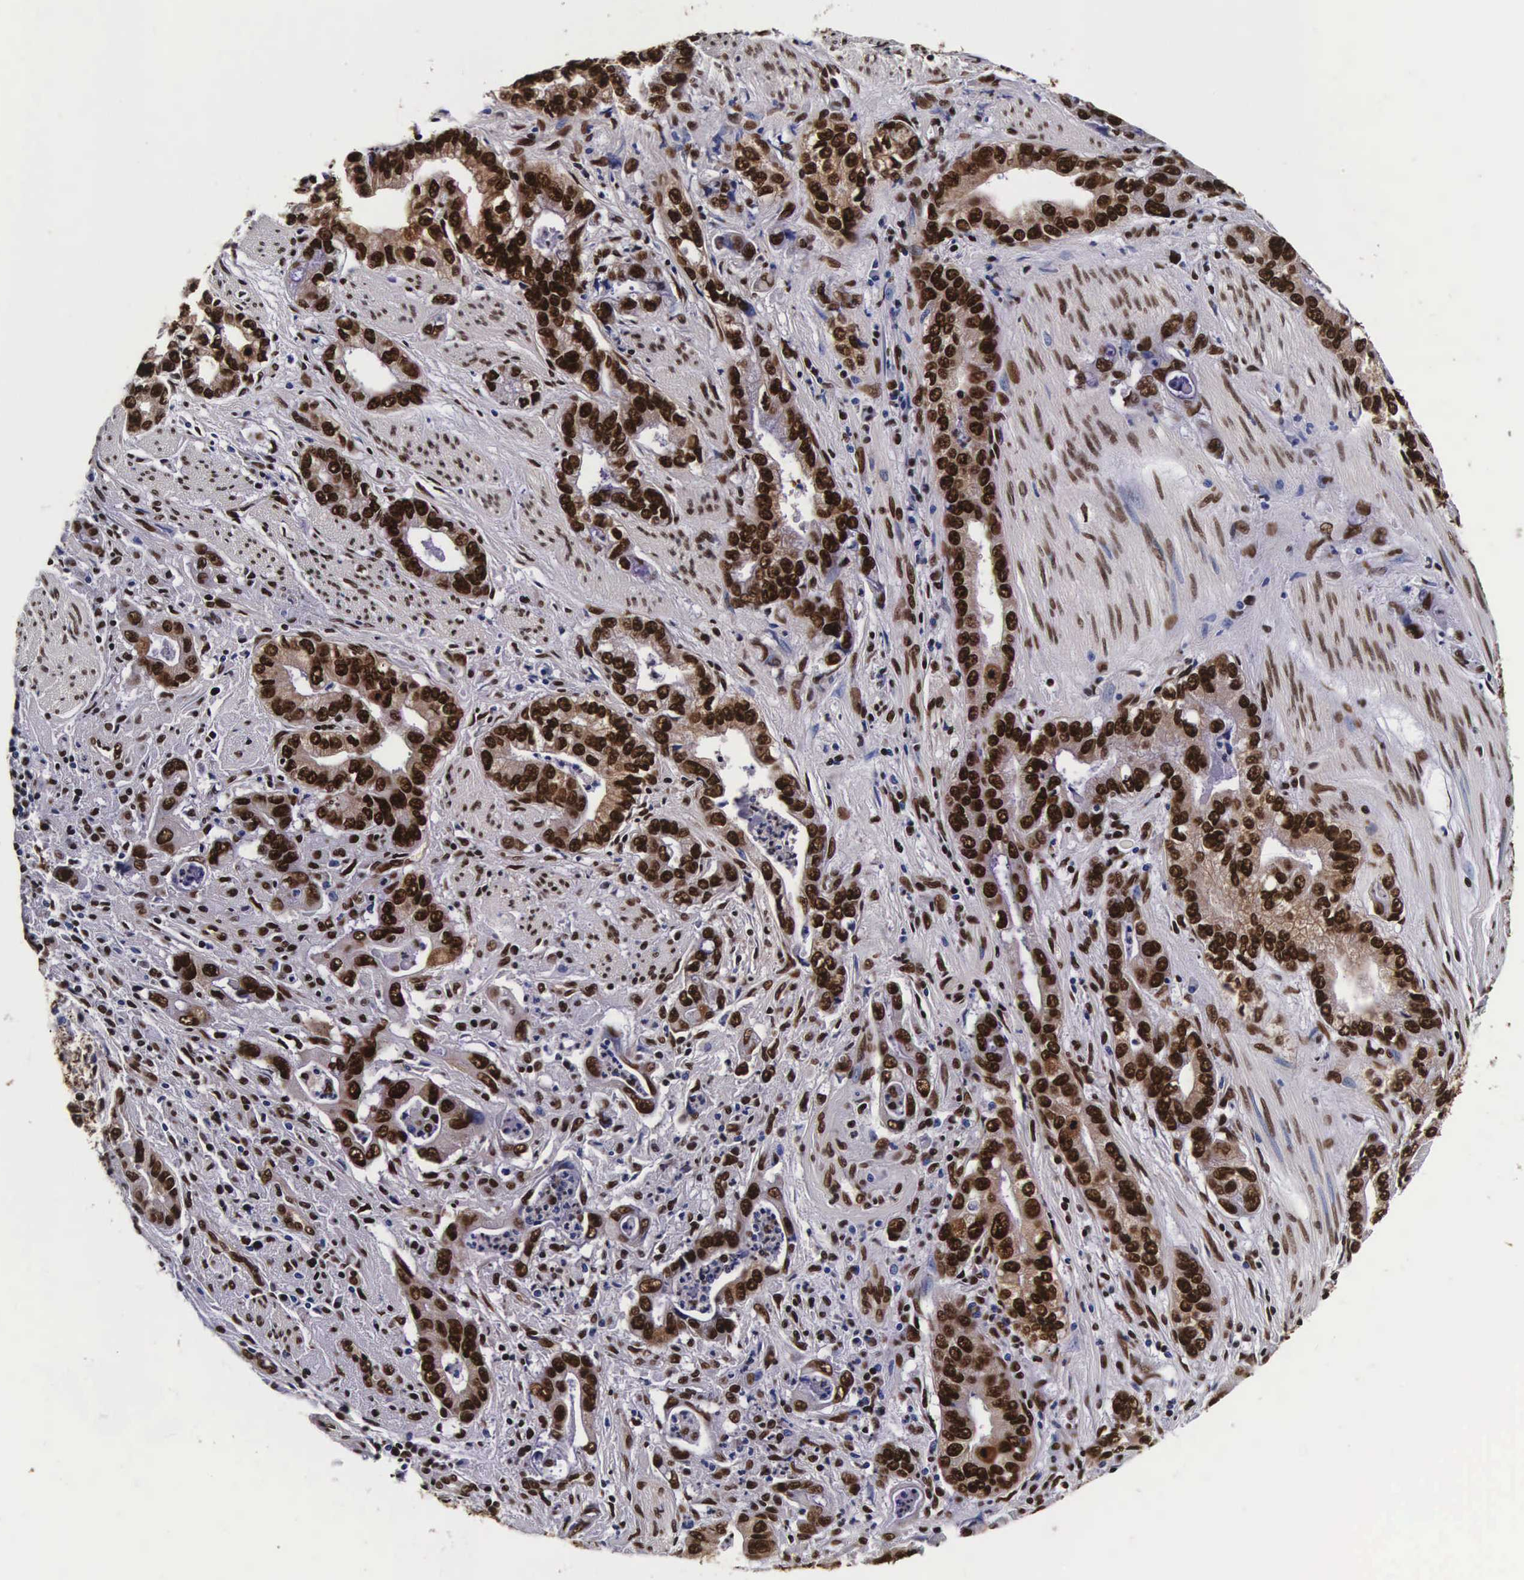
{"staining": {"intensity": "strong", "quantity": ">75%", "location": "cytoplasmic/membranous,nuclear"}, "tissue": "stomach cancer", "cell_type": "Tumor cells", "image_type": "cancer", "snomed": [{"axis": "morphology", "description": "Adenocarcinoma, NOS"}, {"axis": "topography", "description": "Pancreas"}, {"axis": "topography", "description": "Stomach, upper"}], "caption": "Approximately >75% of tumor cells in stomach cancer demonstrate strong cytoplasmic/membranous and nuclear protein expression as visualized by brown immunohistochemical staining.", "gene": "PABPN1", "patient": {"sex": "male", "age": 77}}